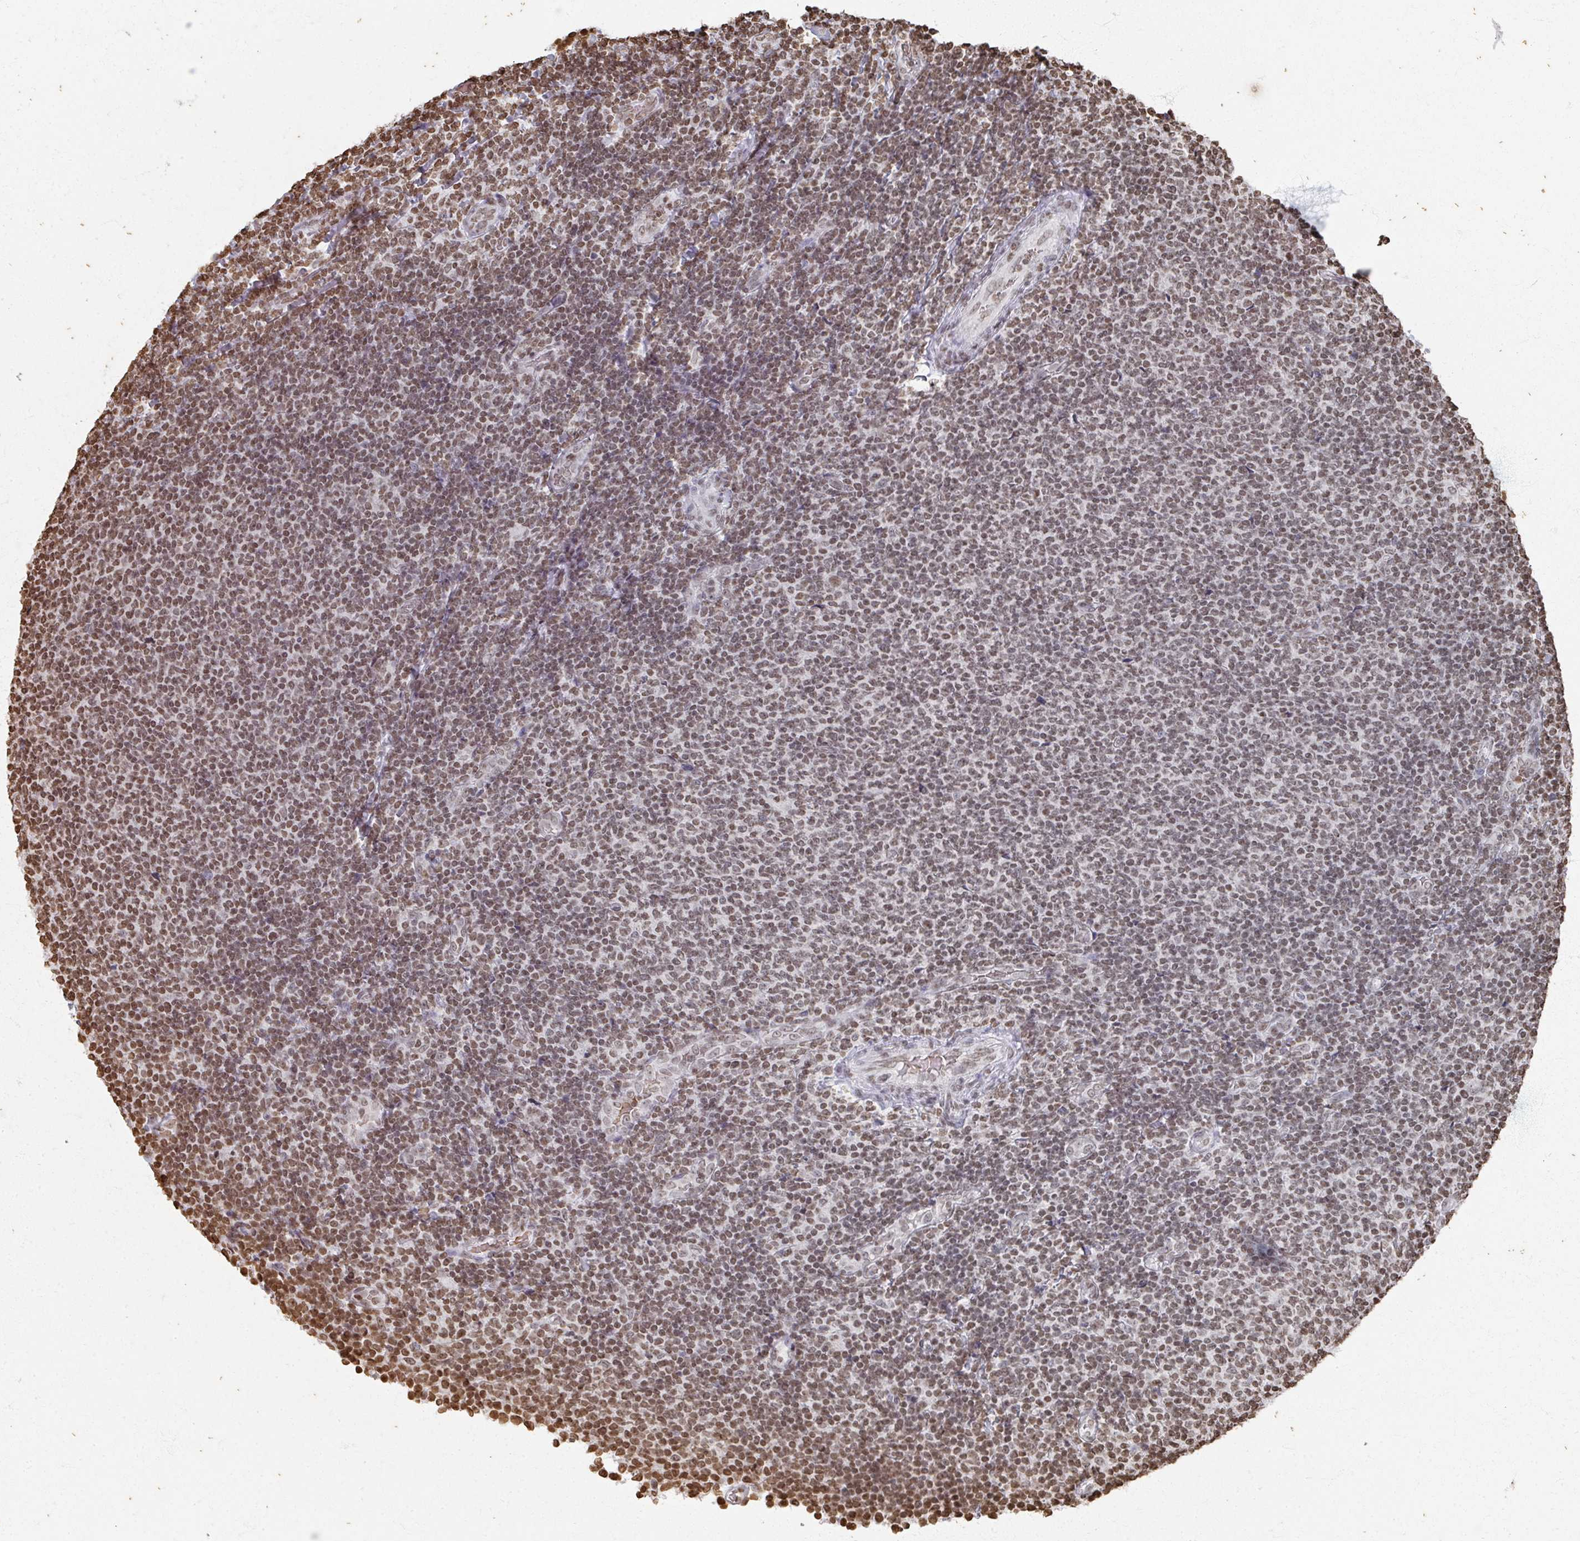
{"staining": {"intensity": "moderate", "quantity": "25%-75%", "location": "nuclear"}, "tissue": "lymphoma", "cell_type": "Tumor cells", "image_type": "cancer", "snomed": [{"axis": "morphology", "description": "Malignant lymphoma, non-Hodgkin's type, Low grade"}, {"axis": "topography", "description": "Lymph node"}], "caption": "A micrograph of lymphoma stained for a protein displays moderate nuclear brown staining in tumor cells. (DAB (3,3'-diaminobenzidine) IHC with brightfield microscopy, high magnification).", "gene": "DCUN1D5", "patient": {"sex": "male", "age": 52}}